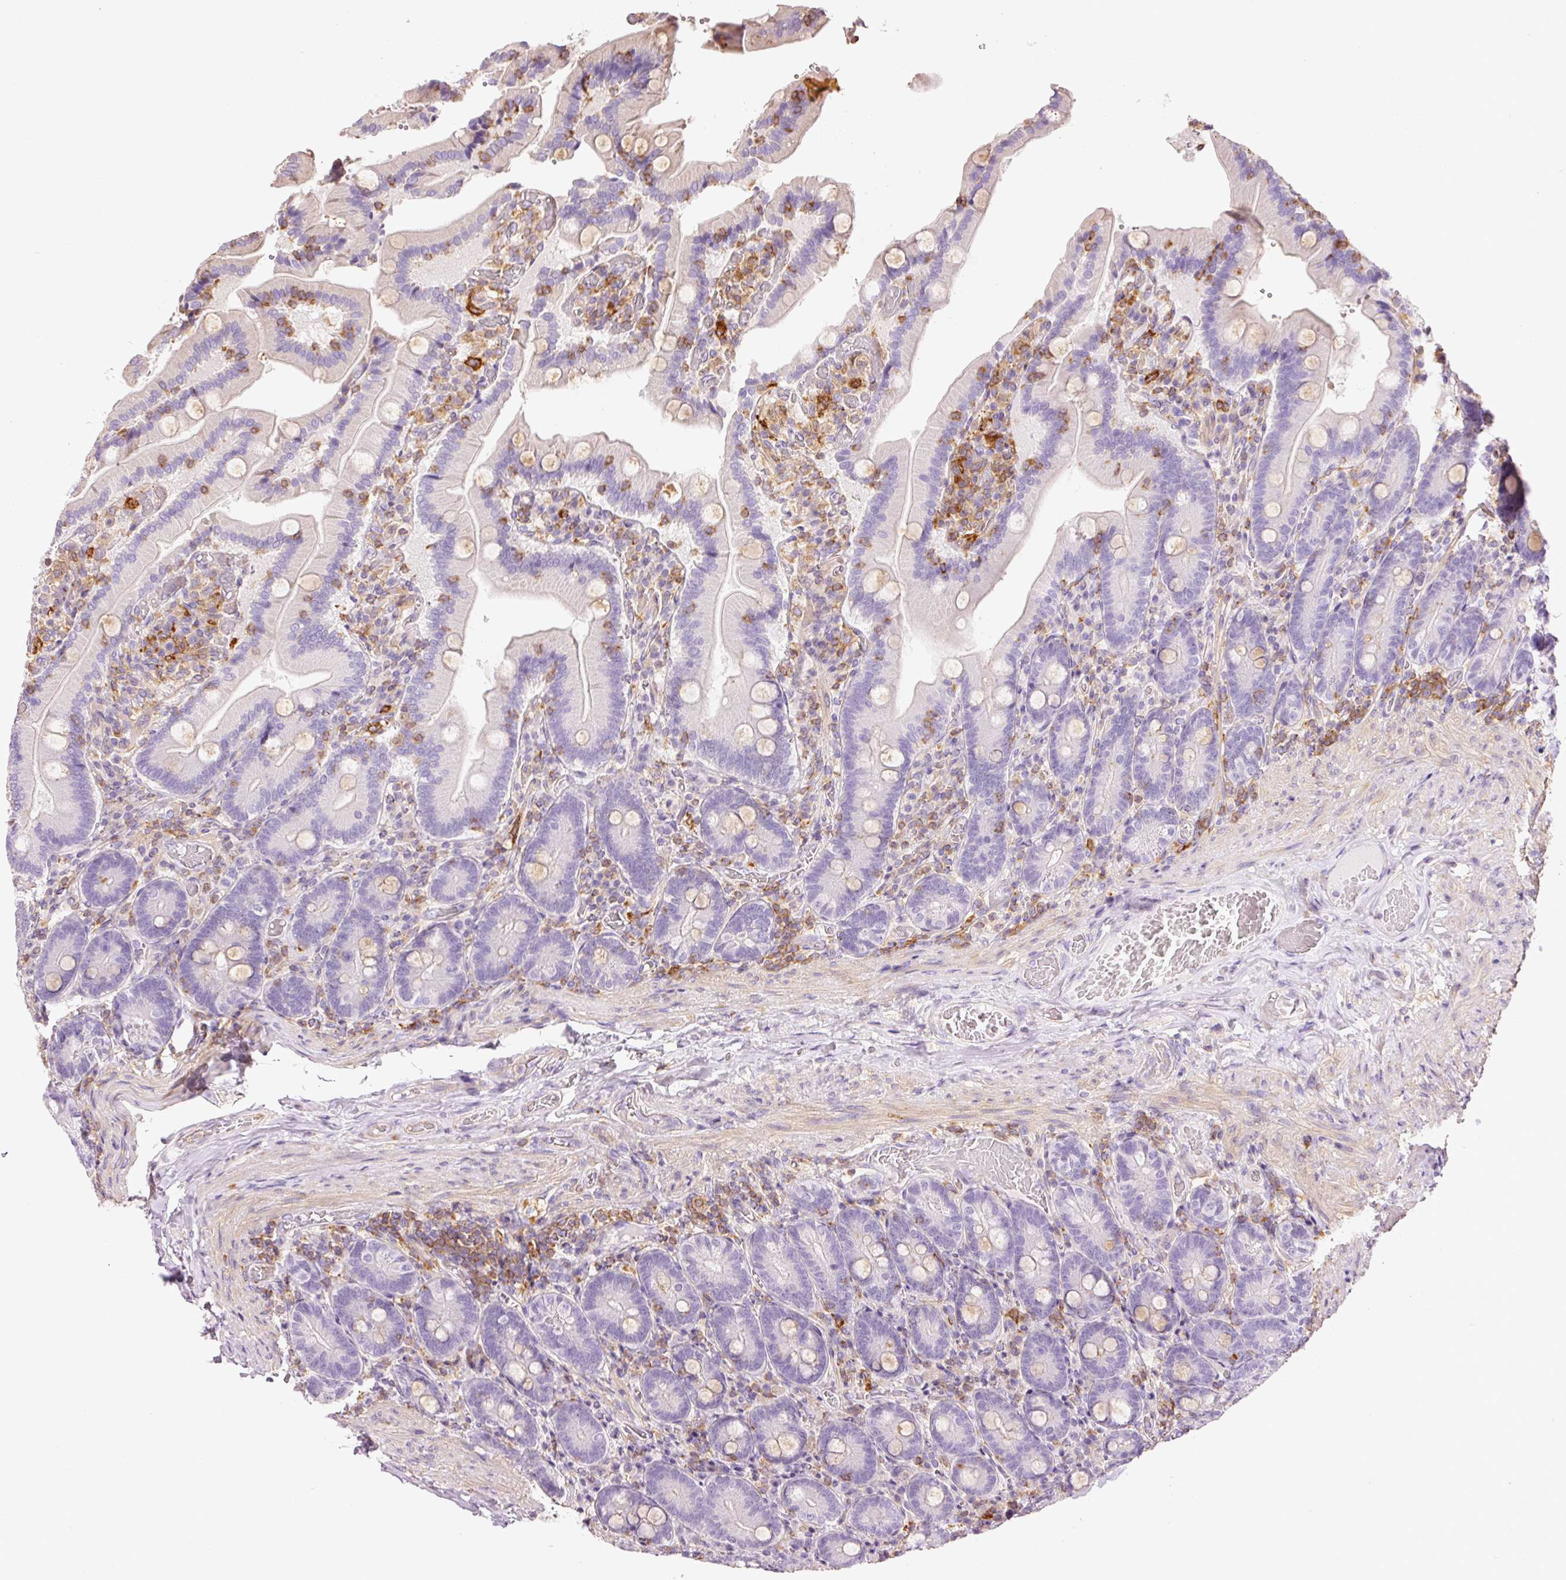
{"staining": {"intensity": "negative", "quantity": "none", "location": "none"}, "tissue": "duodenum", "cell_type": "Glandular cells", "image_type": "normal", "snomed": [{"axis": "morphology", "description": "Normal tissue, NOS"}, {"axis": "topography", "description": "Duodenum"}], "caption": "This is an immunohistochemistry histopathology image of unremarkable duodenum. There is no positivity in glandular cells.", "gene": "DOK6", "patient": {"sex": "female", "age": 62}}